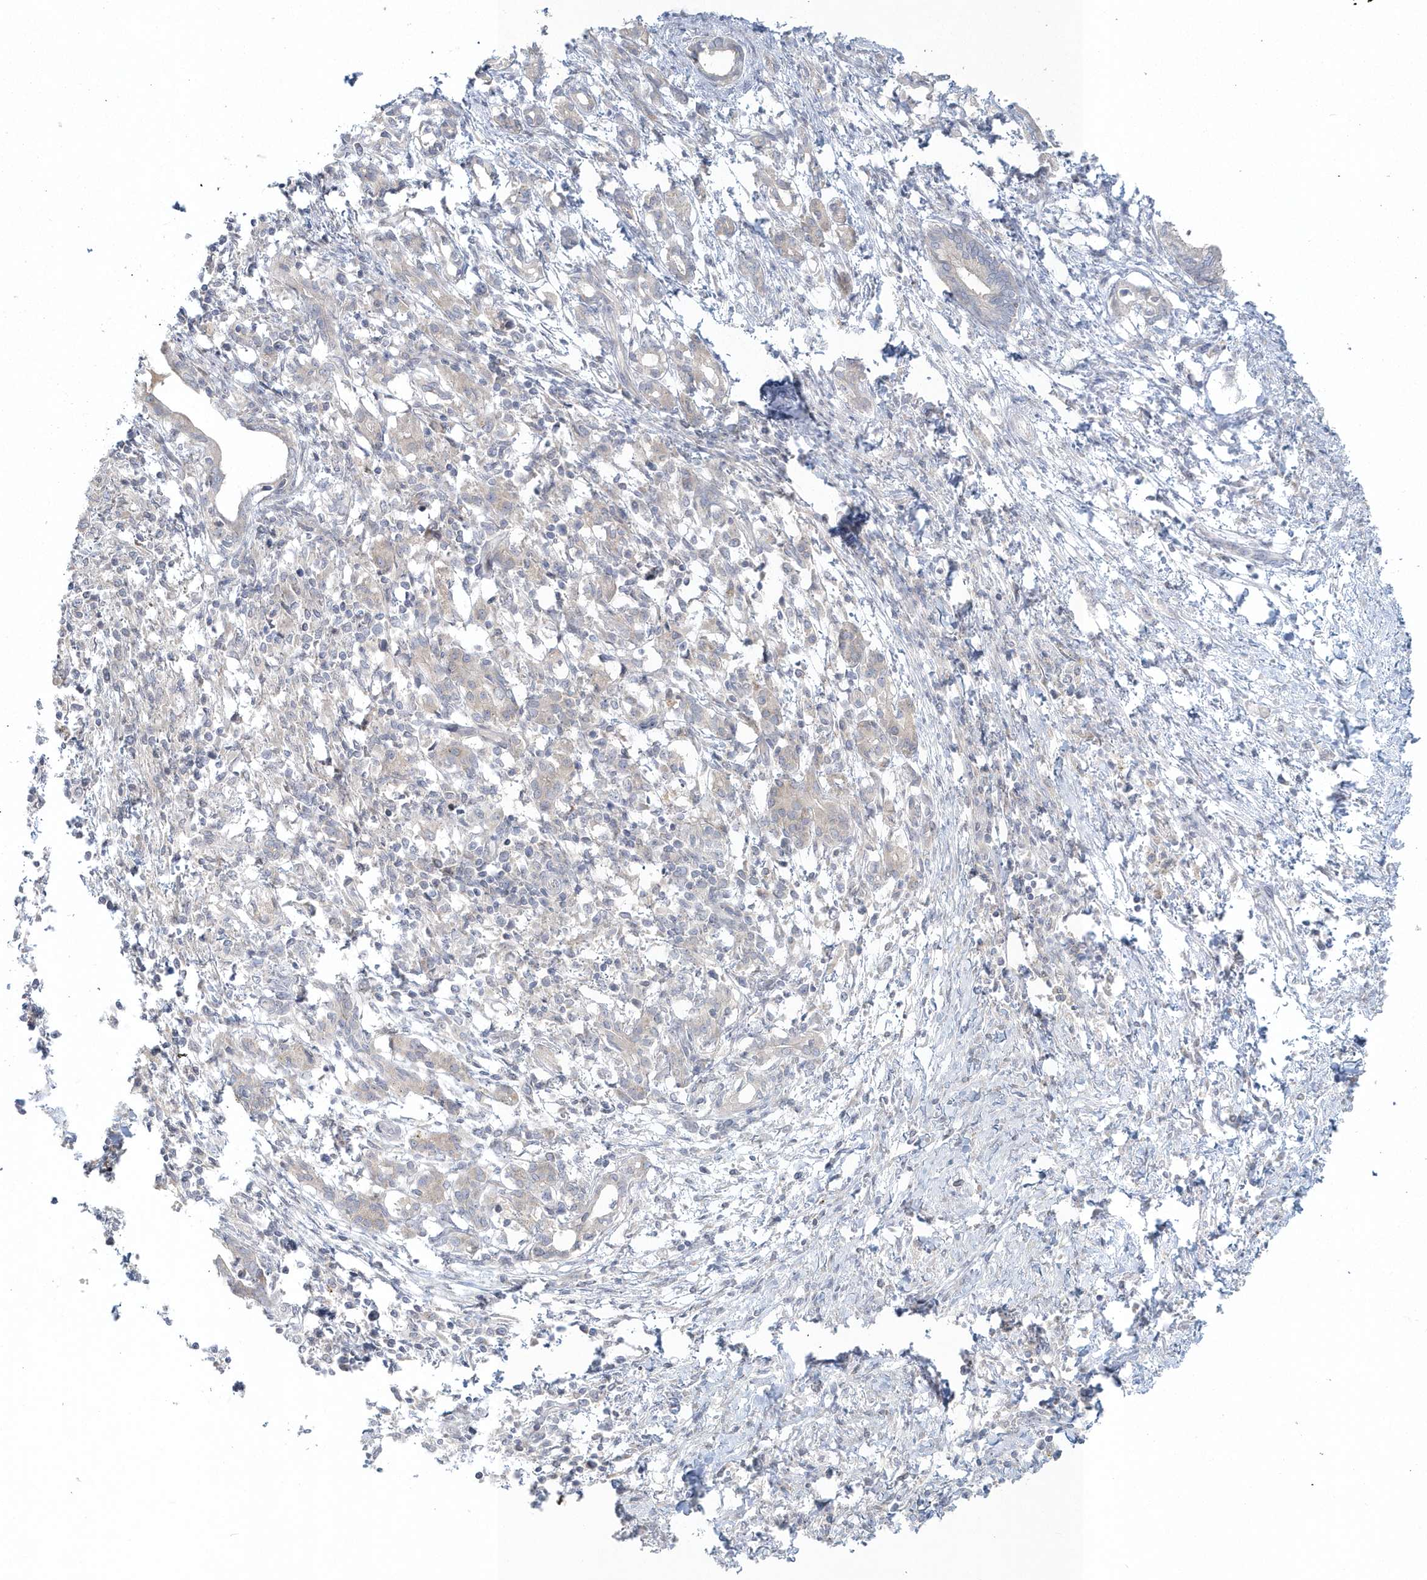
{"staining": {"intensity": "negative", "quantity": "none", "location": "none"}, "tissue": "pancreatic cancer", "cell_type": "Tumor cells", "image_type": "cancer", "snomed": [{"axis": "morphology", "description": "Adenocarcinoma, NOS"}, {"axis": "topography", "description": "Pancreas"}], "caption": "Adenocarcinoma (pancreatic) stained for a protein using IHC demonstrates no positivity tumor cells.", "gene": "BLTP3A", "patient": {"sex": "female", "age": 55}}